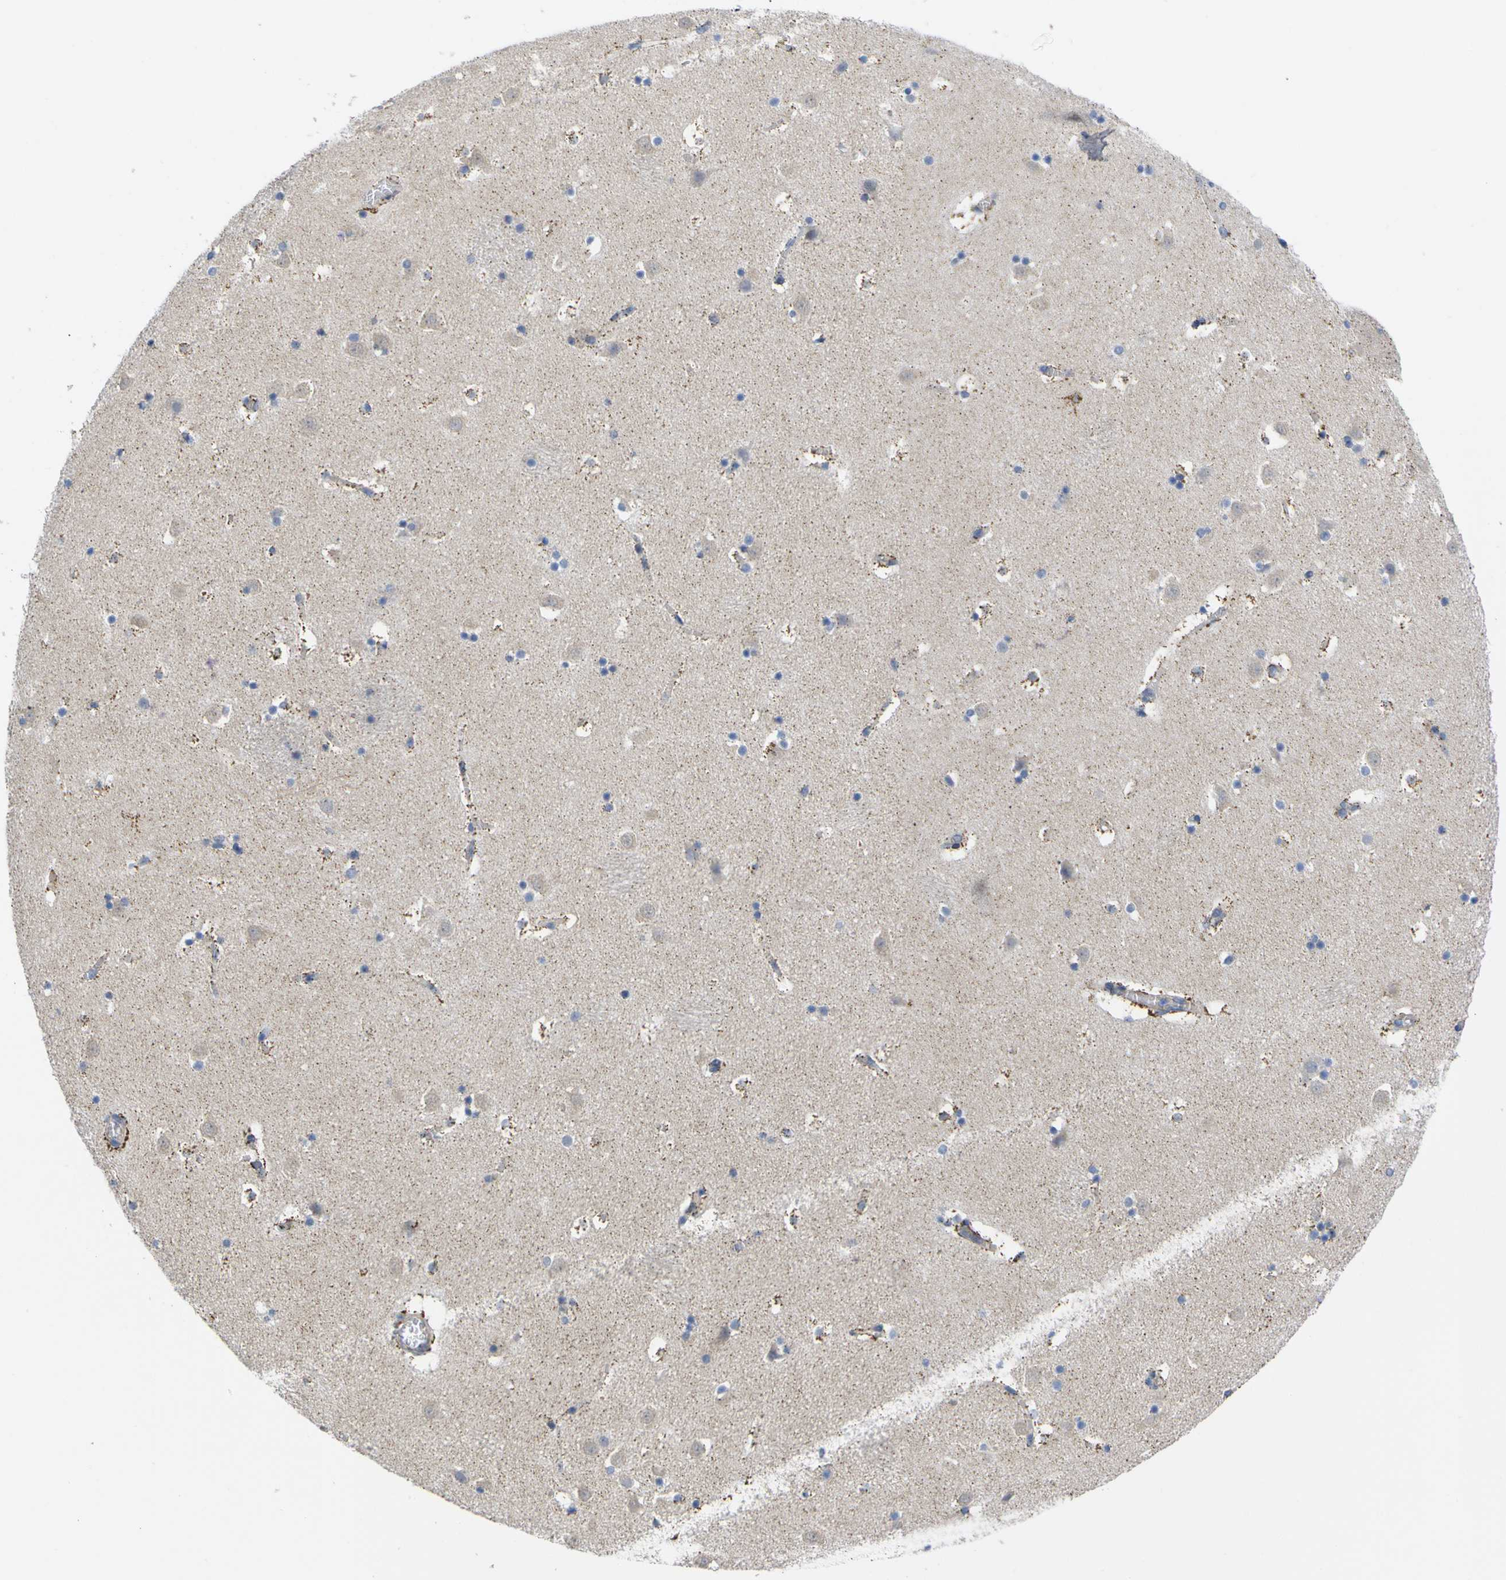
{"staining": {"intensity": "moderate", "quantity": "<25%", "location": "cytoplasmic/membranous"}, "tissue": "caudate", "cell_type": "Glial cells", "image_type": "normal", "snomed": [{"axis": "morphology", "description": "Normal tissue, NOS"}, {"axis": "topography", "description": "Lateral ventricle wall"}], "caption": "Immunohistochemical staining of benign human caudate displays <25% levels of moderate cytoplasmic/membranous protein positivity in approximately <25% of glial cells.", "gene": "USH1C", "patient": {"sex": "male", "age": 45}}